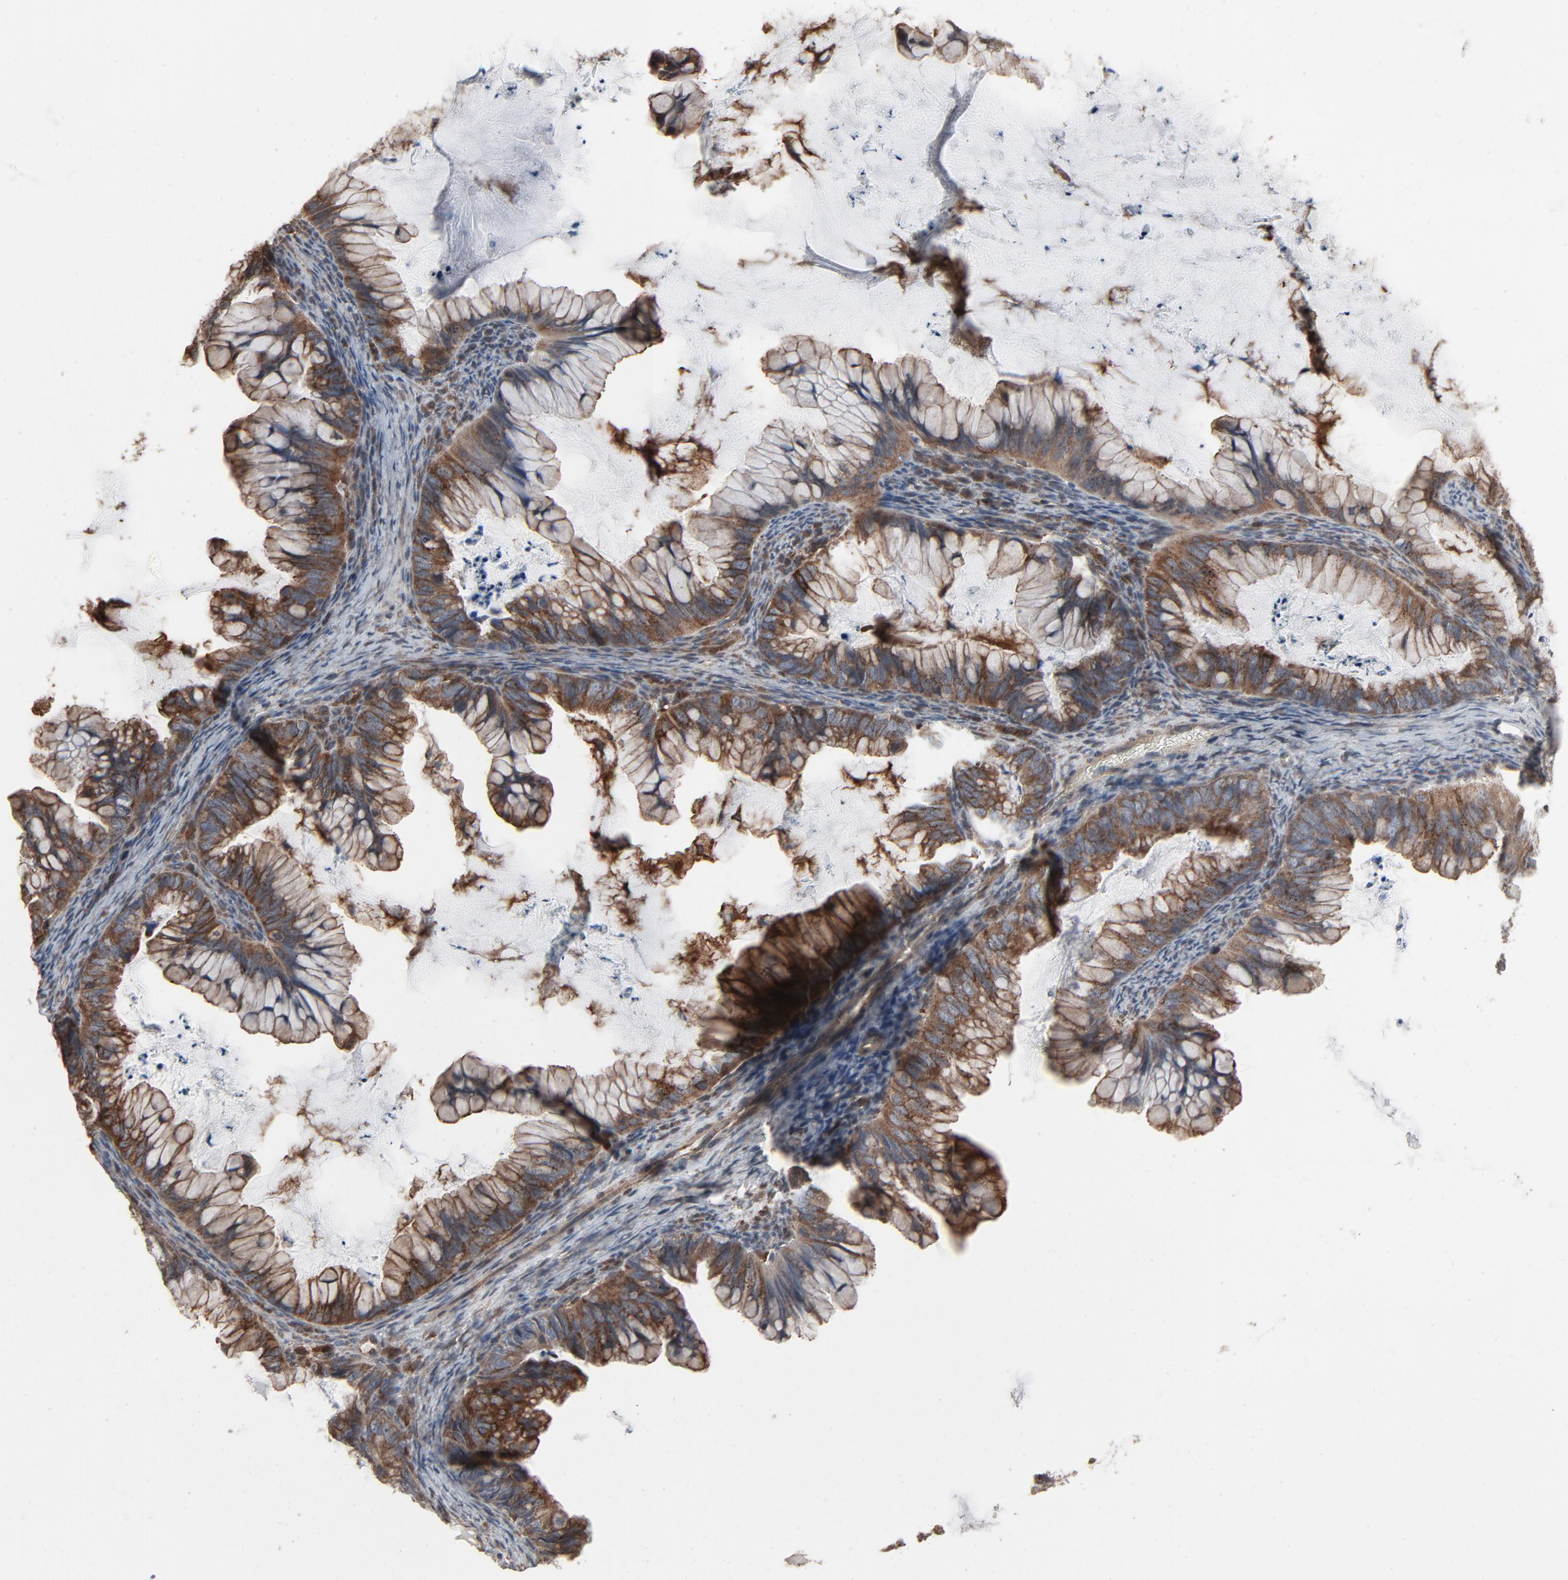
{"staining": {"intensity": "strong", "quantity": ">75%", "location": "cytoplasmic/membranous"}, "tissue": "ovarian cancer", "cell_type": "Tumor cells", "image_type": "cancer", "snomed": [{"axis": "morphology", "description": "Cystadenocarcinoma, mucinous, NOS"}, {"axis": "topography", "description": "Ovary"}], "caption": "Ovarian mucinous cystadenocarcinoma stained for a protein reveals strong cytoplasmic/membranous positivity in tumor cells.", "gene": "OPTN", "patient": {"sex": "female", "age": 36}}